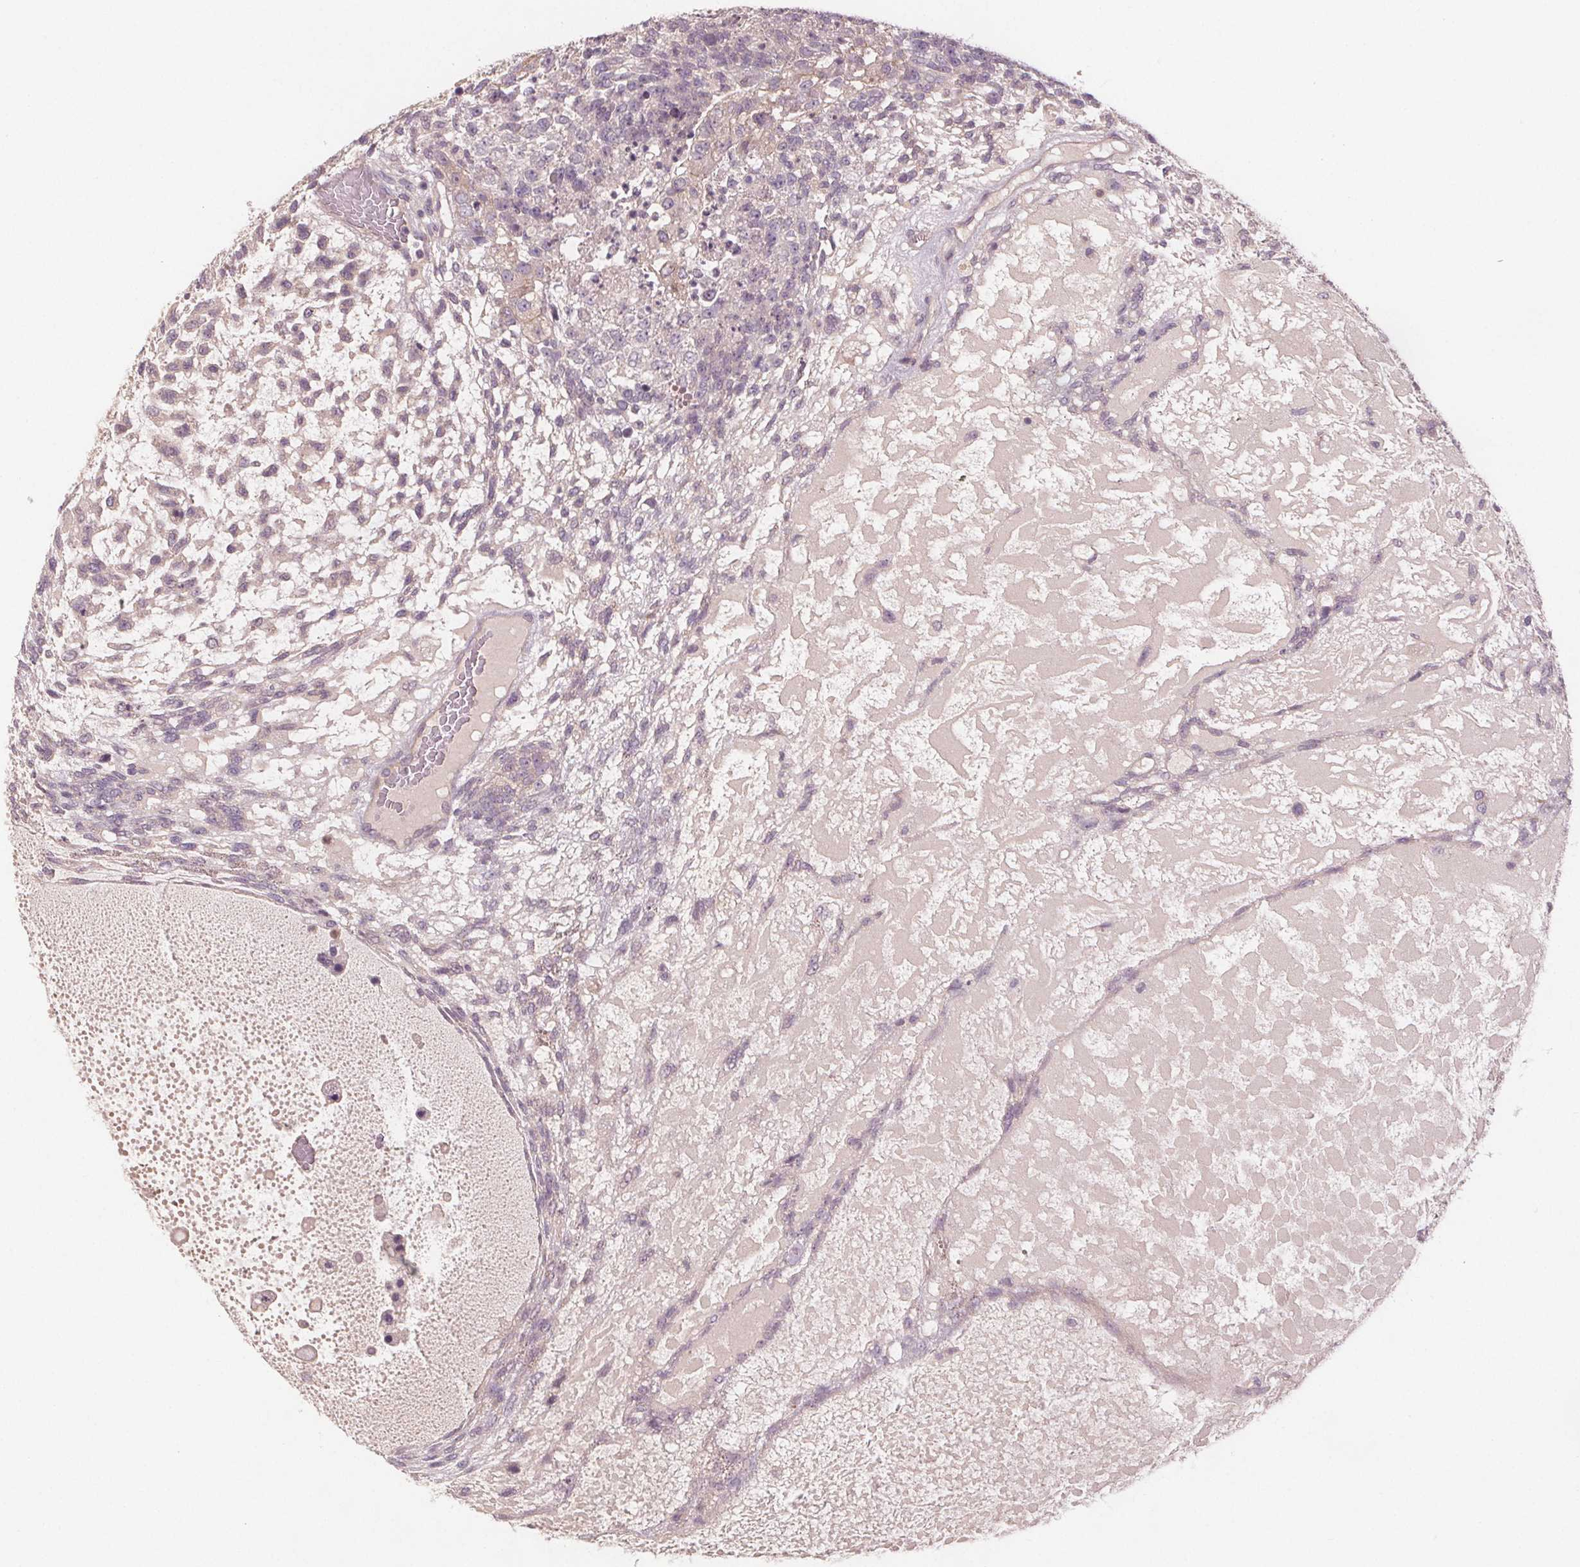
{"staining": {"intensity": "negative", "quantity": "none", "location": "none"}, "tissue": "testis cancer", "cell_type": "Tumor cells", "image_type": "cancer", "snomed": [{"axis": "morphology", "description": "Carcinoma, Embryonal, NOS"}, {"axis": "topography", "description": "Testis"}], "caption": "Testis embryonal carcinoma was stained to show a protein in brown. There is no significant expression in tumor cells.", "gene": "VNN1", "patient": {"sex": "male", "age": 23}}